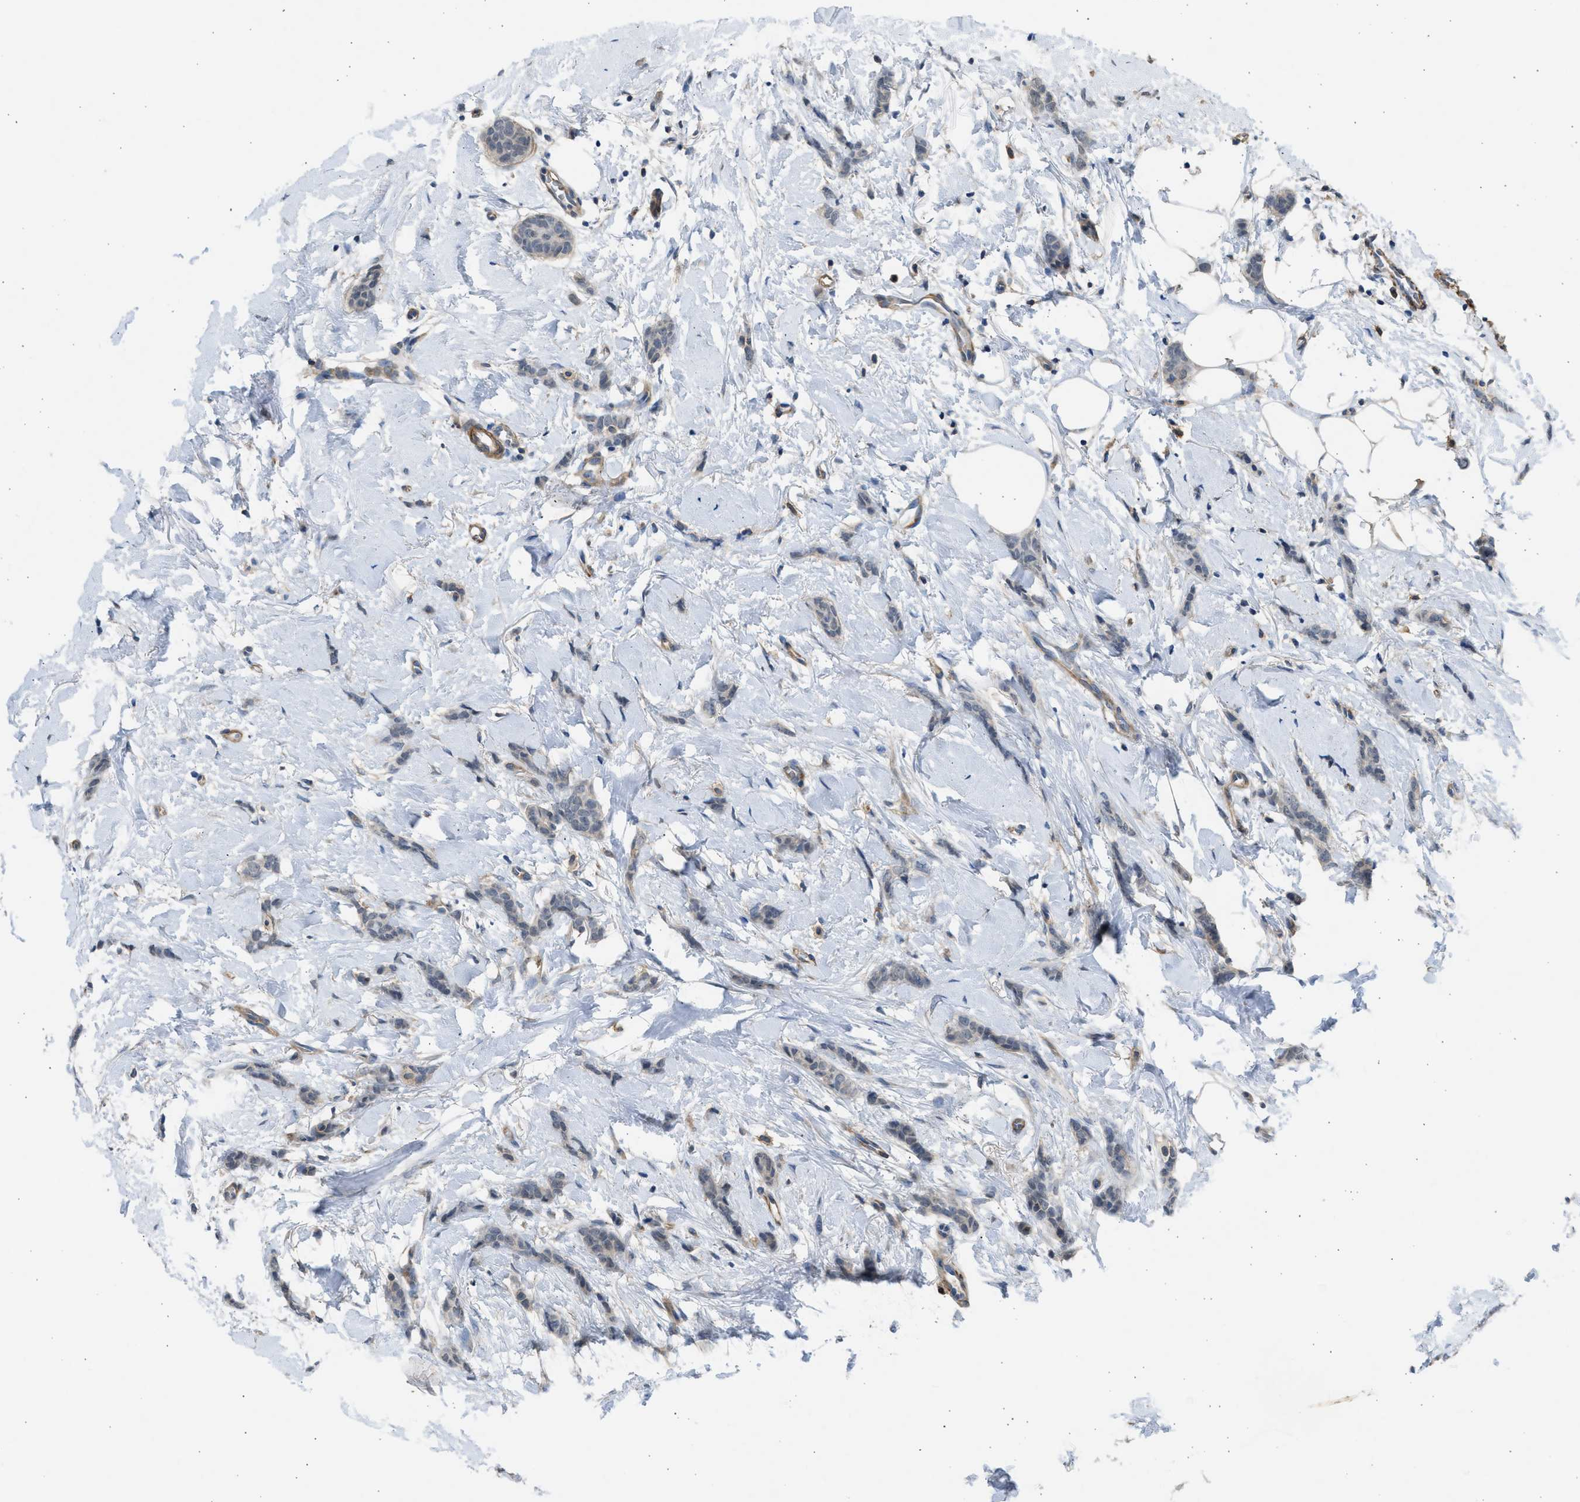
{"staining": {"intensity": "negative", "quantity": "none", "location": "none"}, "tissue": "breast cancer", "cell_type": "Tumor cells", "image_type": "cancer", "snomed": [{"axis": "morphology", "description": "Lobular carcinoma"}, {"axis": "topography", "description": "Skin"}, {"axis": "topography", "description": "Breast"}], "caption": "Photomicrograph shows no protein positivity in tumor cells of breast cancer tissue.", "gene": "PCNX3", "patient": {"sex": "female", "age": 46}}